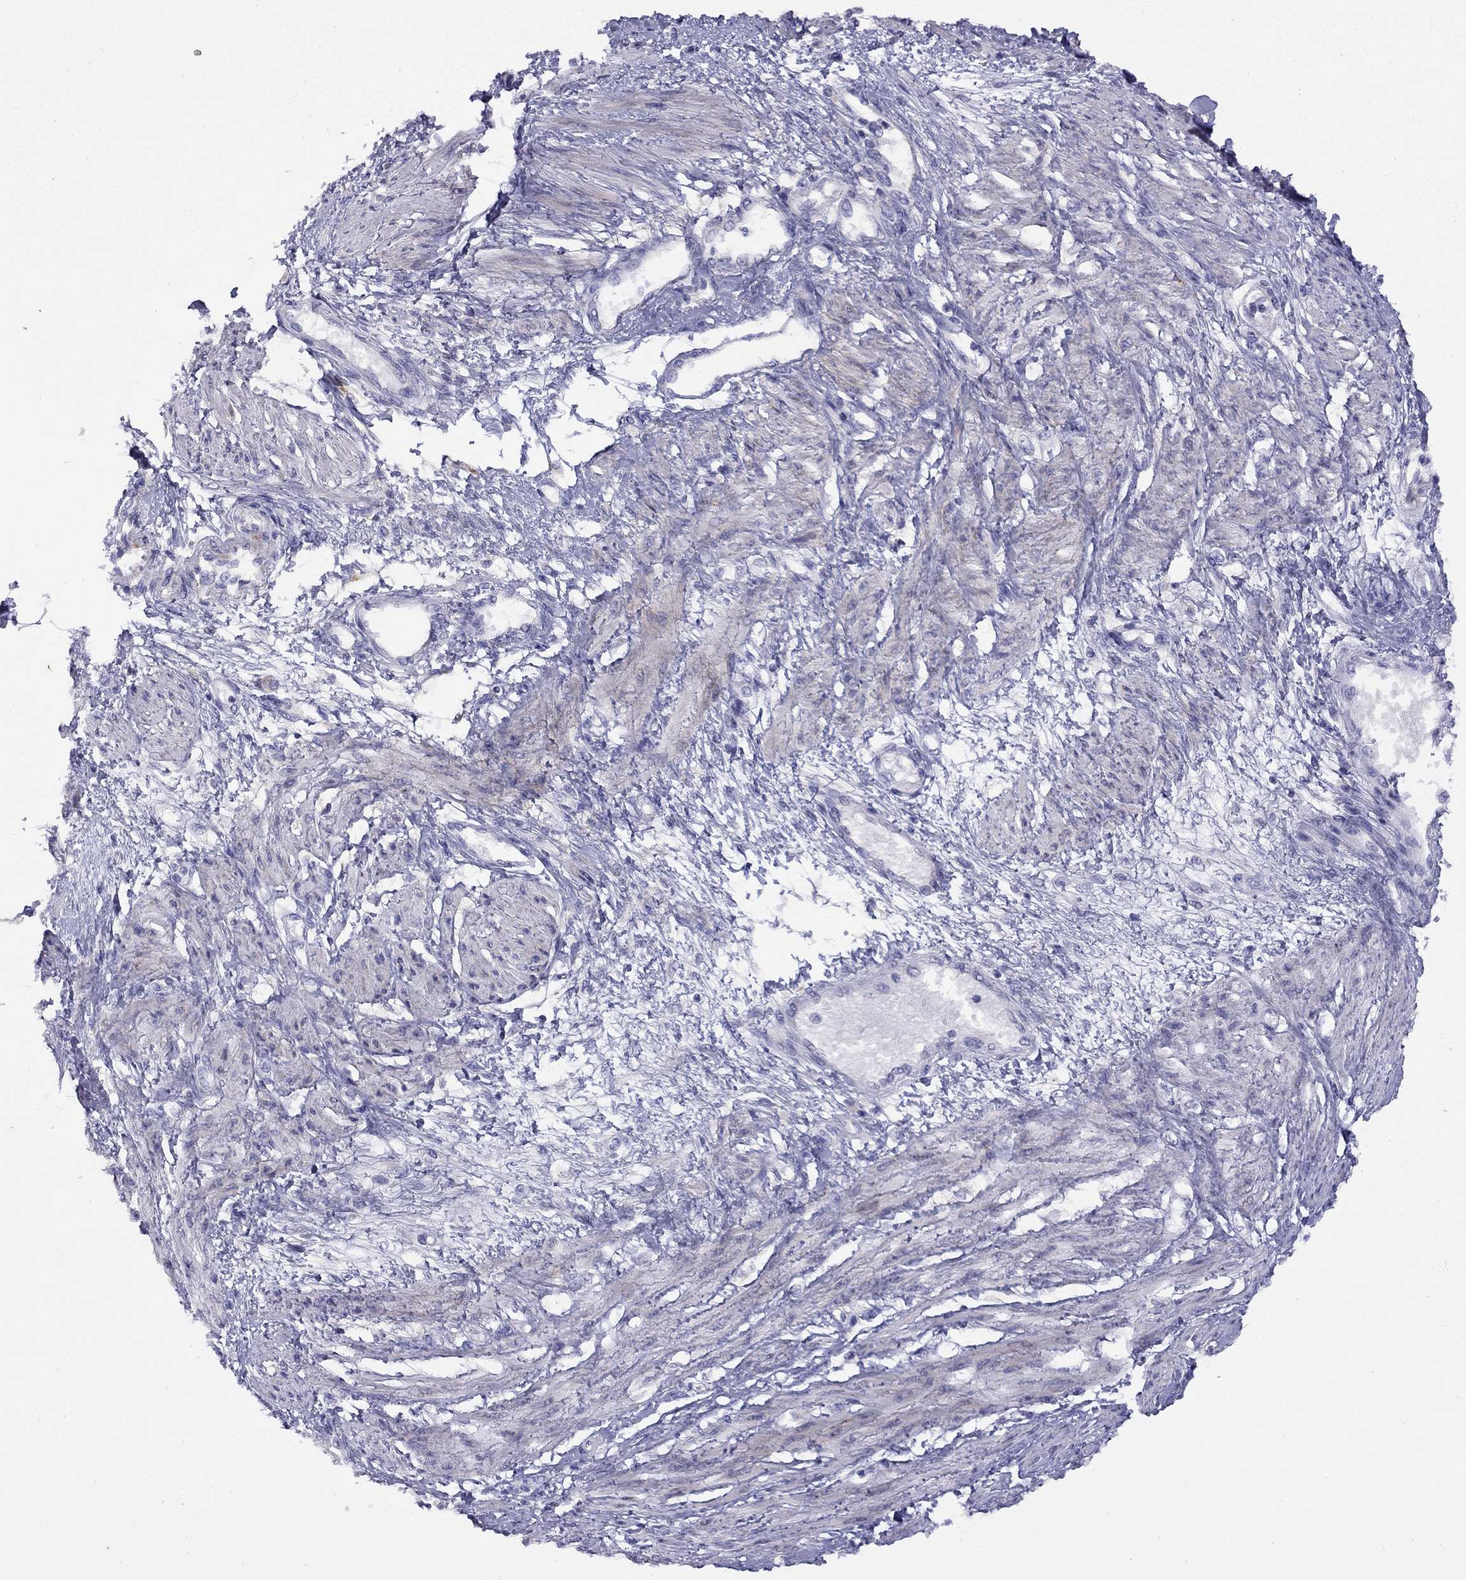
{"staining": {"intensity": "moderate", "quantity": "<25%", "location": "cytoplasmic/membranous"}, "tissue": "smooth muscle", "cell_type": "Smooth muscle cells", "image_type": "normal", "snomed": [{"axis": "morphology", "description": "Normal tissue, NOS"}, {"axis": "topography", "description": "Smooth muscle"}, {"axis": "topography", "description": "Uterus"}], "caption": "A high-resolution micrograph shows immunohistochemistry staining of normal smooth muscle, which demonstrates moderate cytoplasmic/membranous expression in about <25% of smooth muscle cells. Using DAB (3,3'-diaminobenzidine) (brown) and hematoxylin (blue) stains, captured at high magnification using brightfield microscopy.", "gene": "CPNE4", "patient": {"sex": "female", "age": 39}}